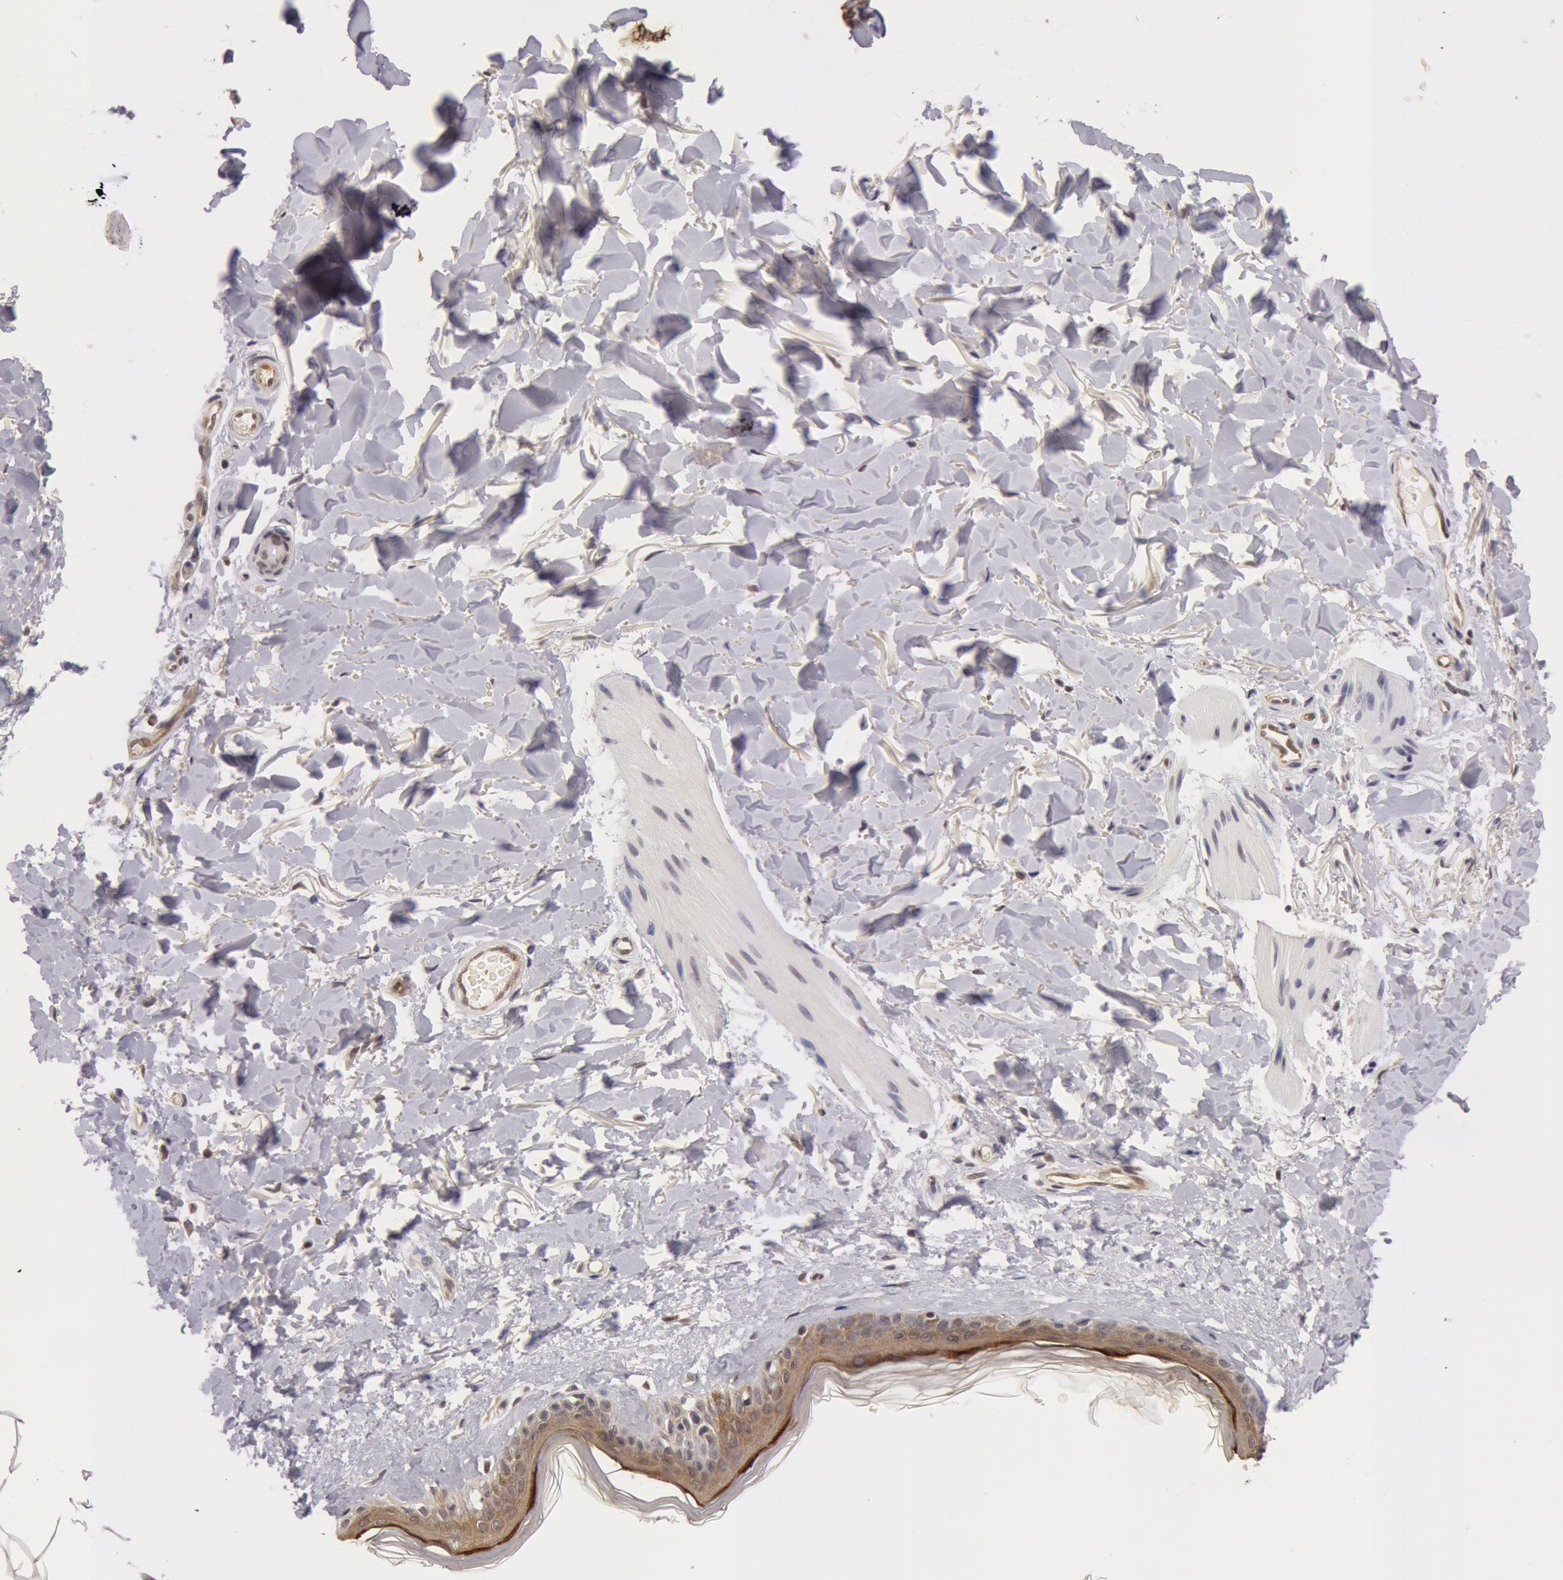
{"staining": {"intensity": "moderate", "quantity": "25%-75%", "location": "cytoplasmic/membranous"}, "tissue": "skin", "cell_type": "Fibroblasts", "image_type": "normal", "snomed": [{"axis": "morphology", "description": "Normal tissue, NOS"}, {"axis": "topography", "description": "Skin"}], "caption": "A histopathology image showing moderate cytoplasmic/membranous positivity in about 25%-75% of fibroblasts in normal skin, as visualized by brown immunohistochemical staining.", "gene": "SYTL4", "patient": {"sex": "female", "age": 56}}